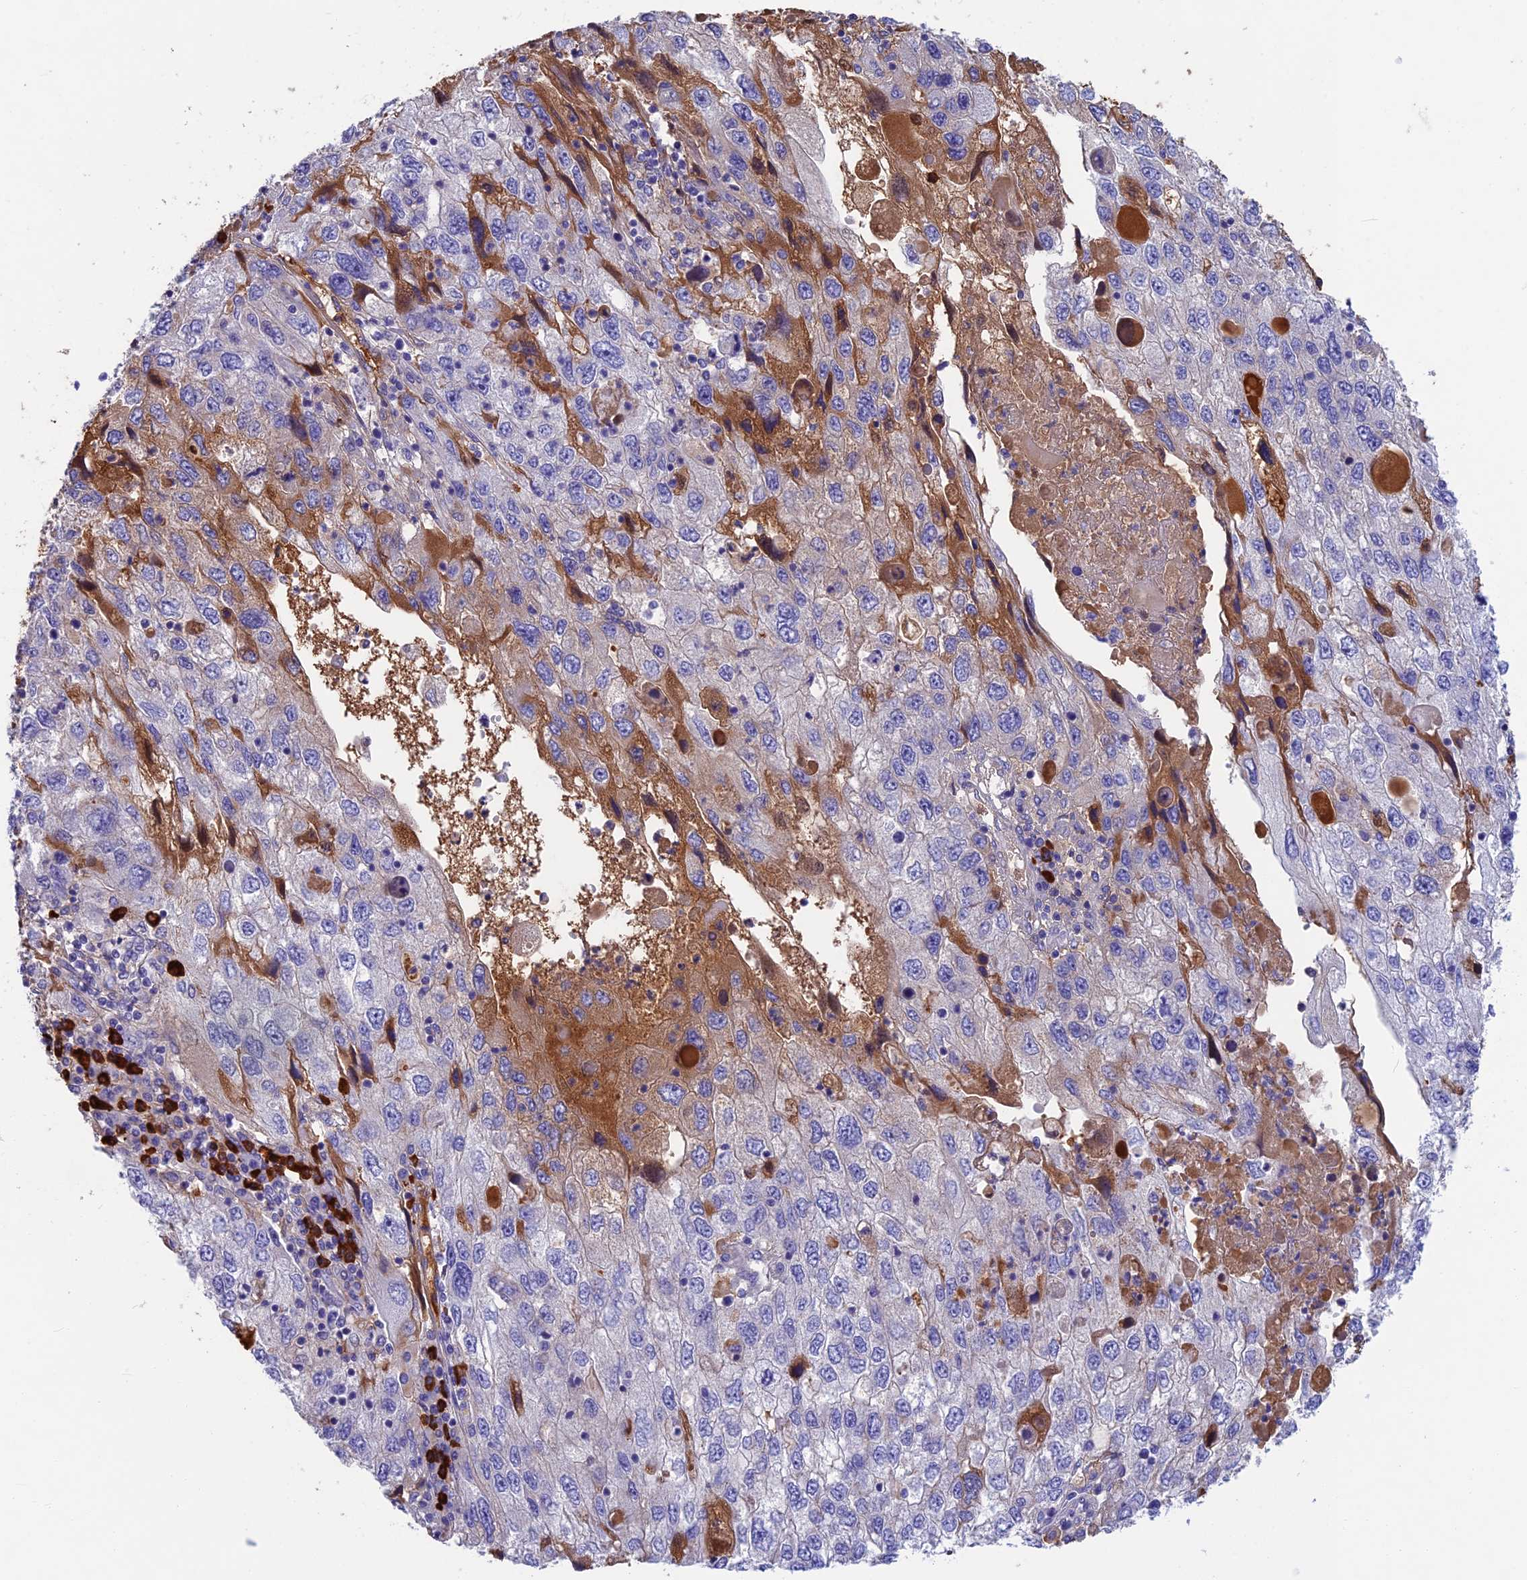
{"staining": {"intensity": "moderate", "quantity": "<25%", "location": "cytoplasmic/membranous"}, "tissue": "endometrial cancer", "cell_type": "Tumor cells", "image_type": "cancer", "snomed": [{"axis": "morphology", "description": "Adenocarcinoma, NOS"}, {"axis": "topography", "description": "Endometrium"}], "caption": "Human endometrial adenocarcinoma stained with a brown dye displays moderate cytoplasmic/membranous positive expression in approximately <25% of tumor cells.", "gene": "SNAP91", "patient": {"sex": "female", "age": 49}}